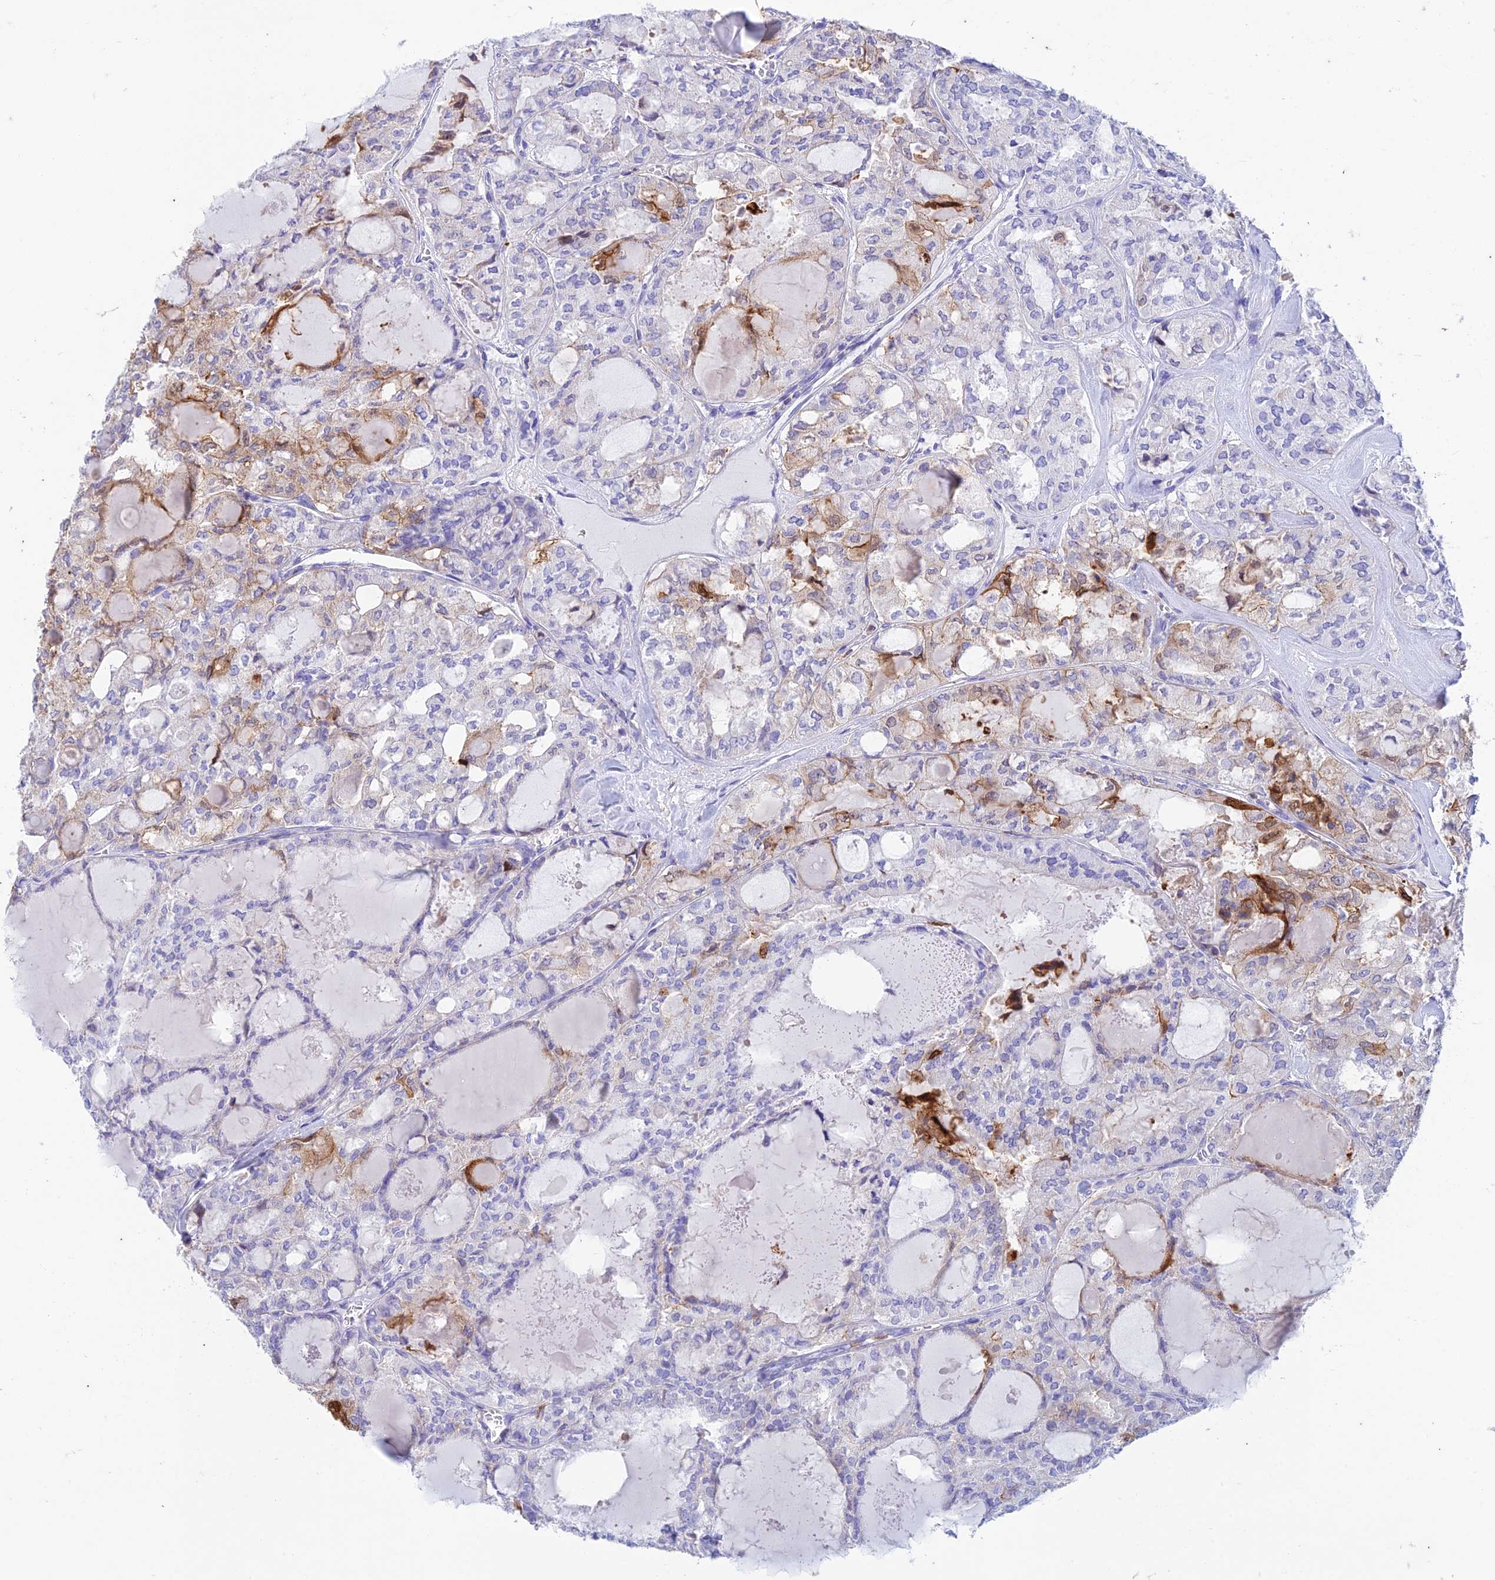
{"staining": {"intensity": "moderate", "quantity": "<25%", "location": "cytoplasmic/membranous,nuclear"}, "tissue": "thyroid cancer", "cell_type": "Tumor cells", "image_type": "cancer", "snomed": [{"axis": "morphology", "description": "Follicular adenoma carcinoma, NOS"}, {"axis": "topography", "description": "Thyroid gland"}], "caption": "Protein staining shows moderate cytoplasmic/membranous and nuclear positivity in approximately <25% of tumor cells in thyroid cancer.", "gene": "FGF7", "patient": {"sex": "male", "age": 75}}